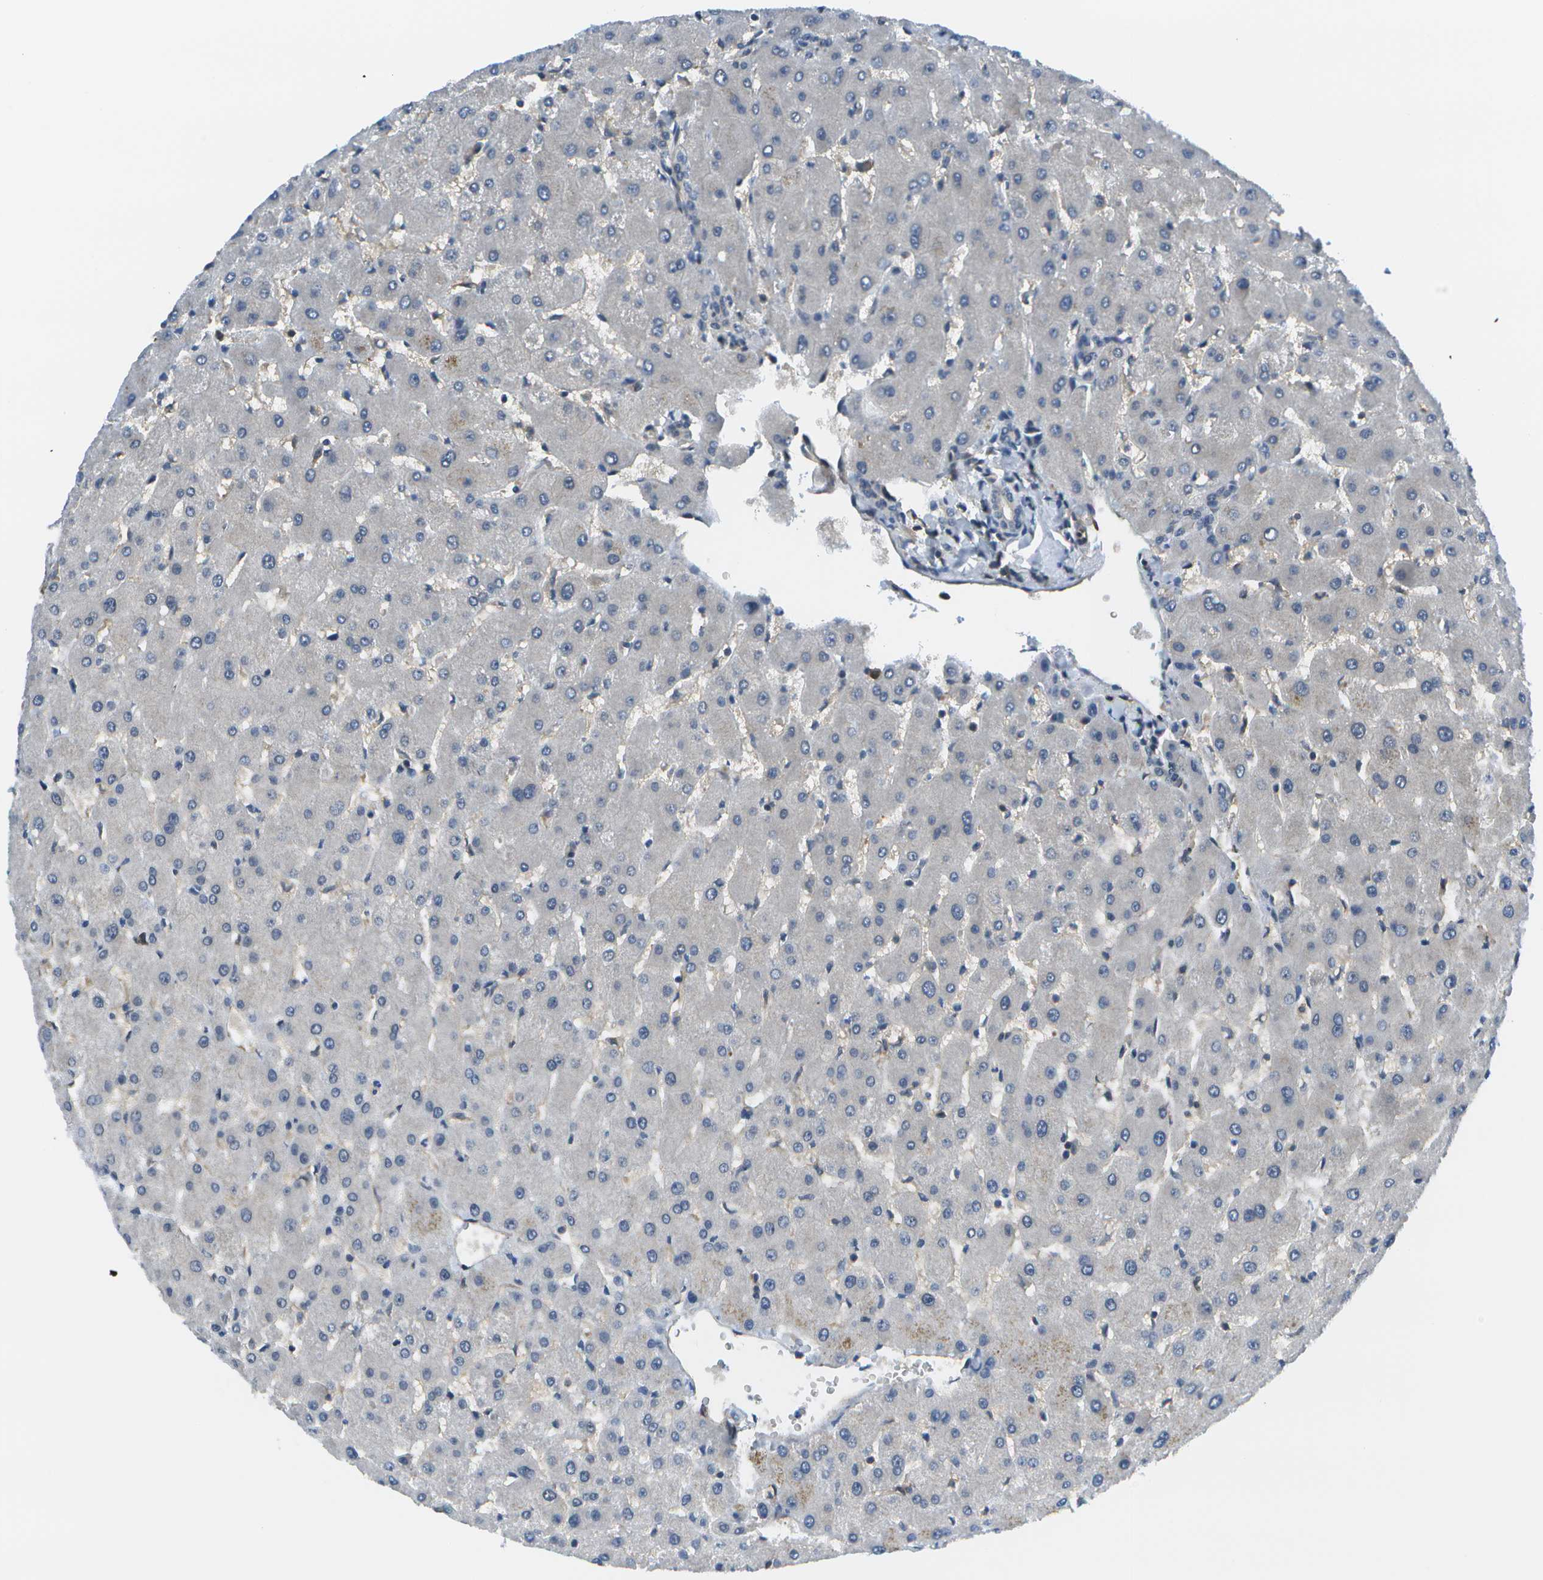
{"staining": {"intensity": "negative", "quantity": "none", "location": "none"}, "tissue": "liver", "cell_type": "Cholangiocytes", "image_type": "normal", "snomed": [{"axis": "morphology", "description": "Normal tissue, NOS"}, {"axis": "topography", "description": "Liver"}], "caption": "DAB immunohistochemical staining of benign human liver demonstrates no significant expression in cholangiocytes. (DAB (3,3'-diaminobenzidine) IHC with hematoxylin counter stain).", "gene": "KIAA0040", "patient": {"sex": "female", "age": 63}}